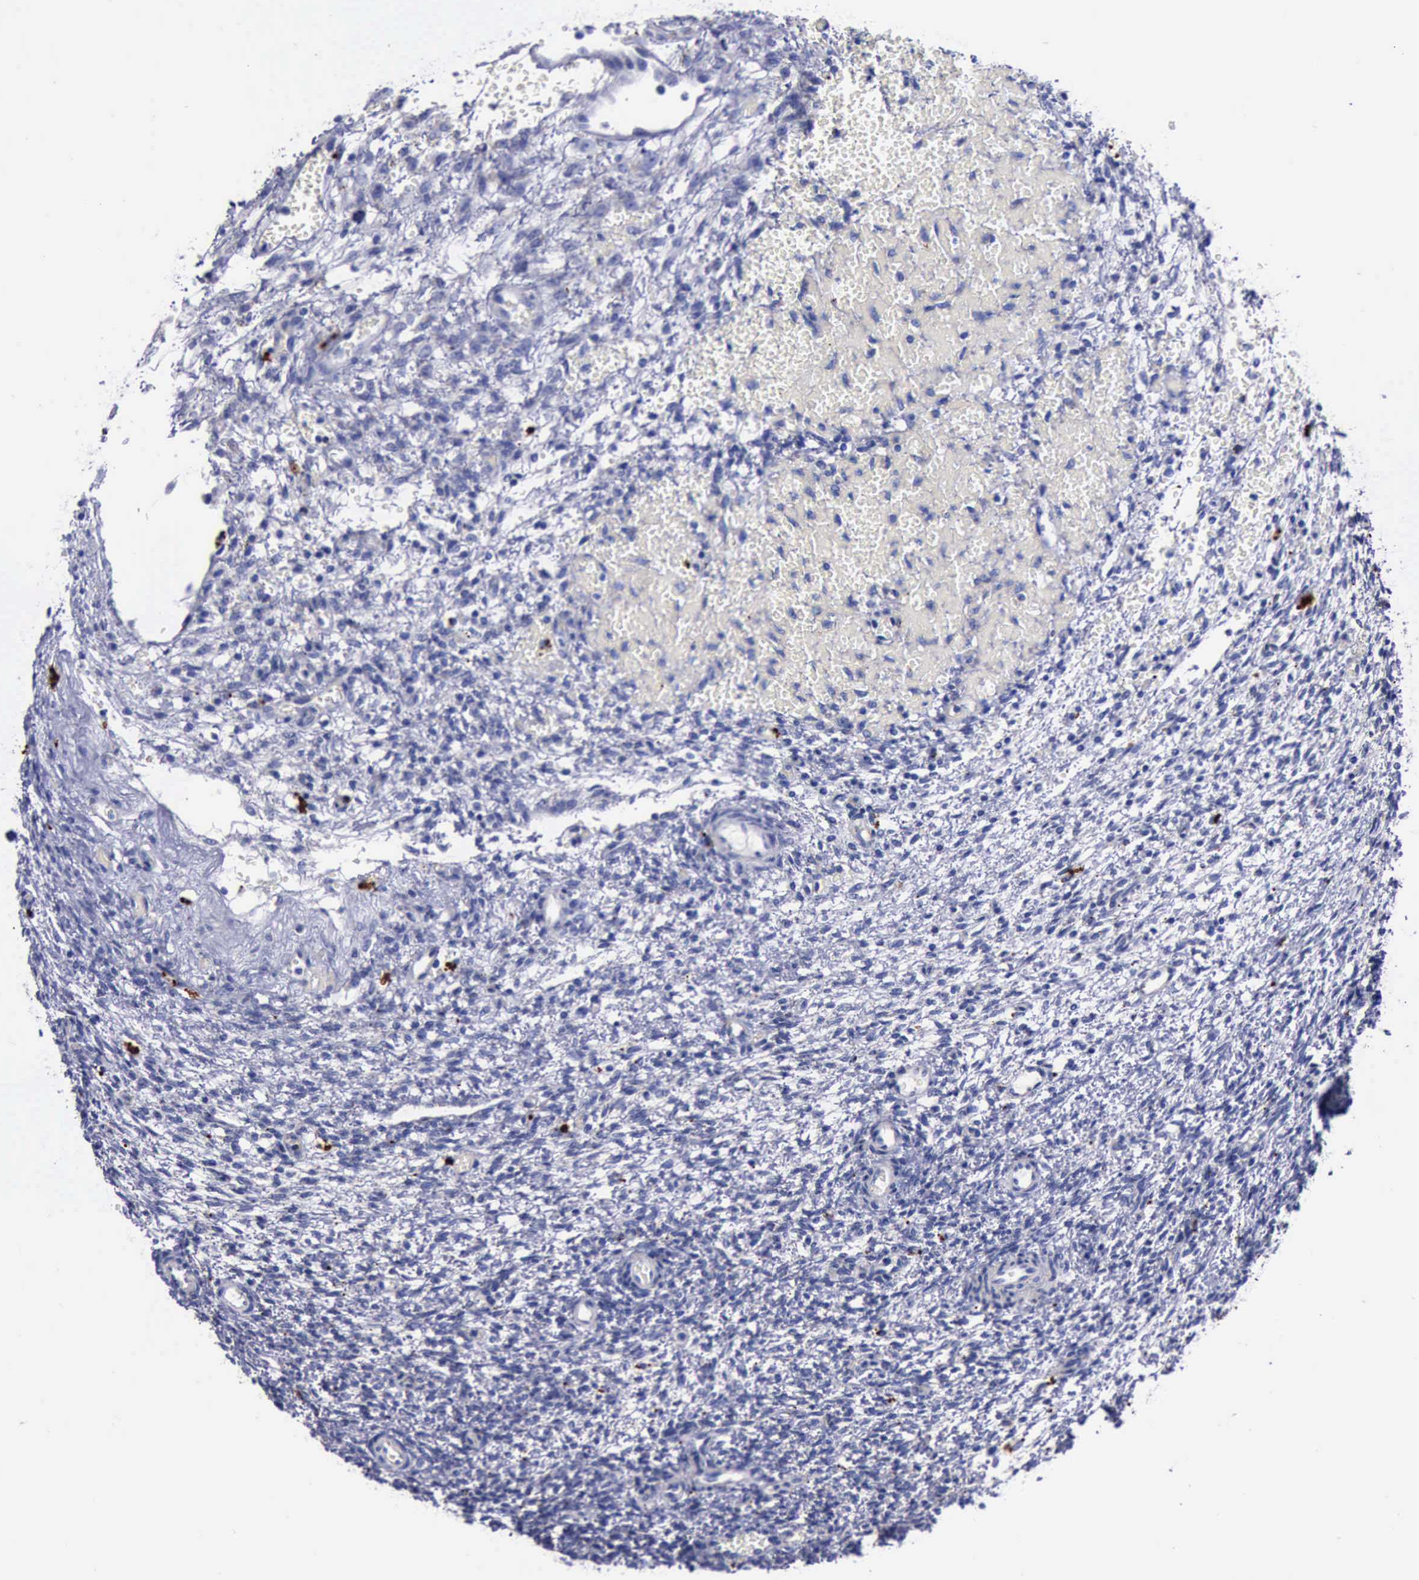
{"staining": {"intensity": "negative", "quantity": "none", "location": "none"}, "tissue": "ovary", "cell_type": "Follicle cells", "image_type": "normal", "snomed": [{"axis": "morphology", "description": "Normal tissue, NOS"}, {"axis": "topography", "description": "Ovary"}], "caption": "Immunohistochemistry histopathology image of normal human ovary stained for a protein (brown), which reveals no positivity in follicle cells.", "gene": "CTSD", "patient": {"sex": "female", "age": 39}}